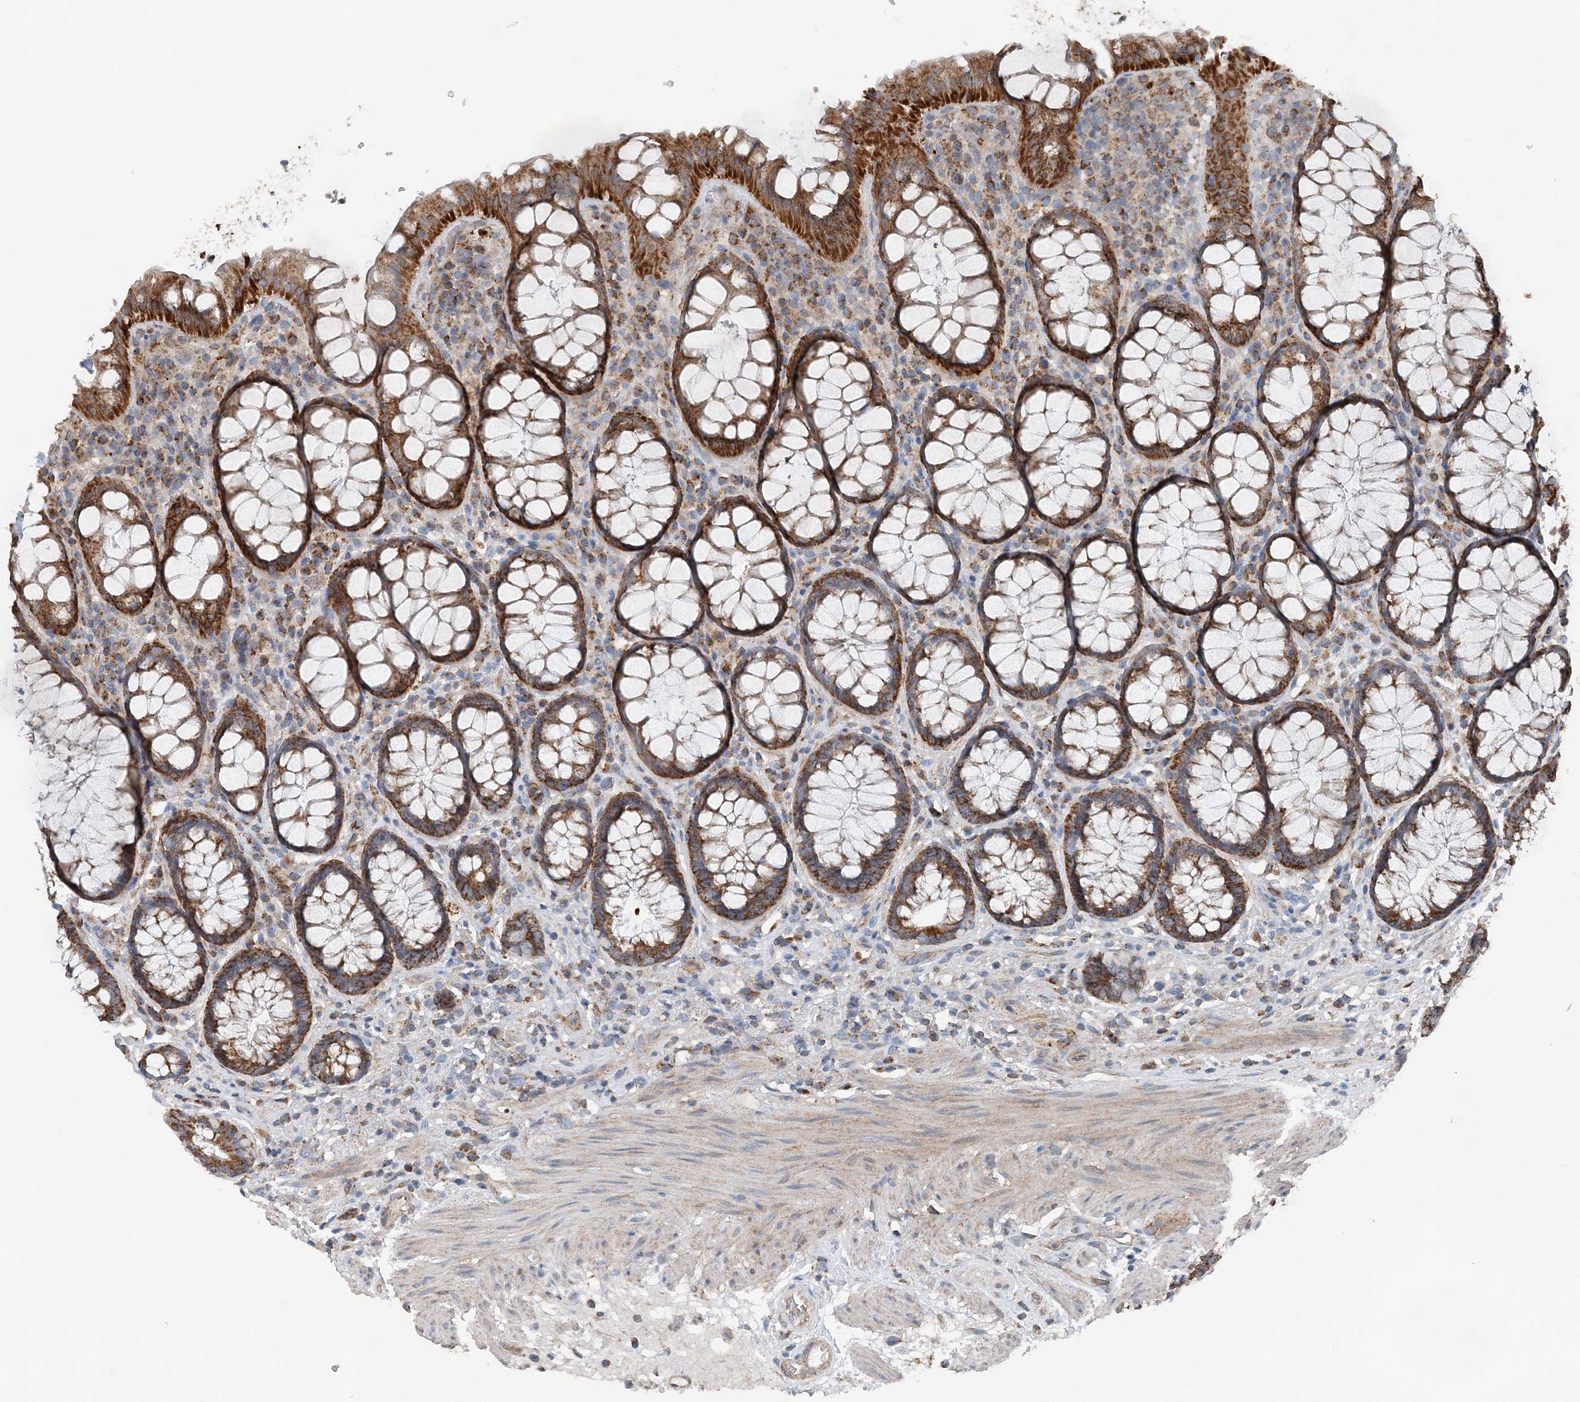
{"staining": {"intensity": "strong", "quantity": ">75%", "location": "cytoplasmic/membranous"}, "tissue": "rectum", "cell_type": "Glandular cells", "image_type": "normal", "snomed": [{"axis": "morphology", "description": "Normal tissue, NOS"}, {"axis": "topography", "description": "Rectum"}], "caption": "Immunohistochemical staining of unremarkable rectum demonstrates >75% levels of strong cytoplasmic/membranous protein expression in about >75% of glandular cells.", "gene": "SPRY2", "patient": {"sex": "male", "age": 64}}